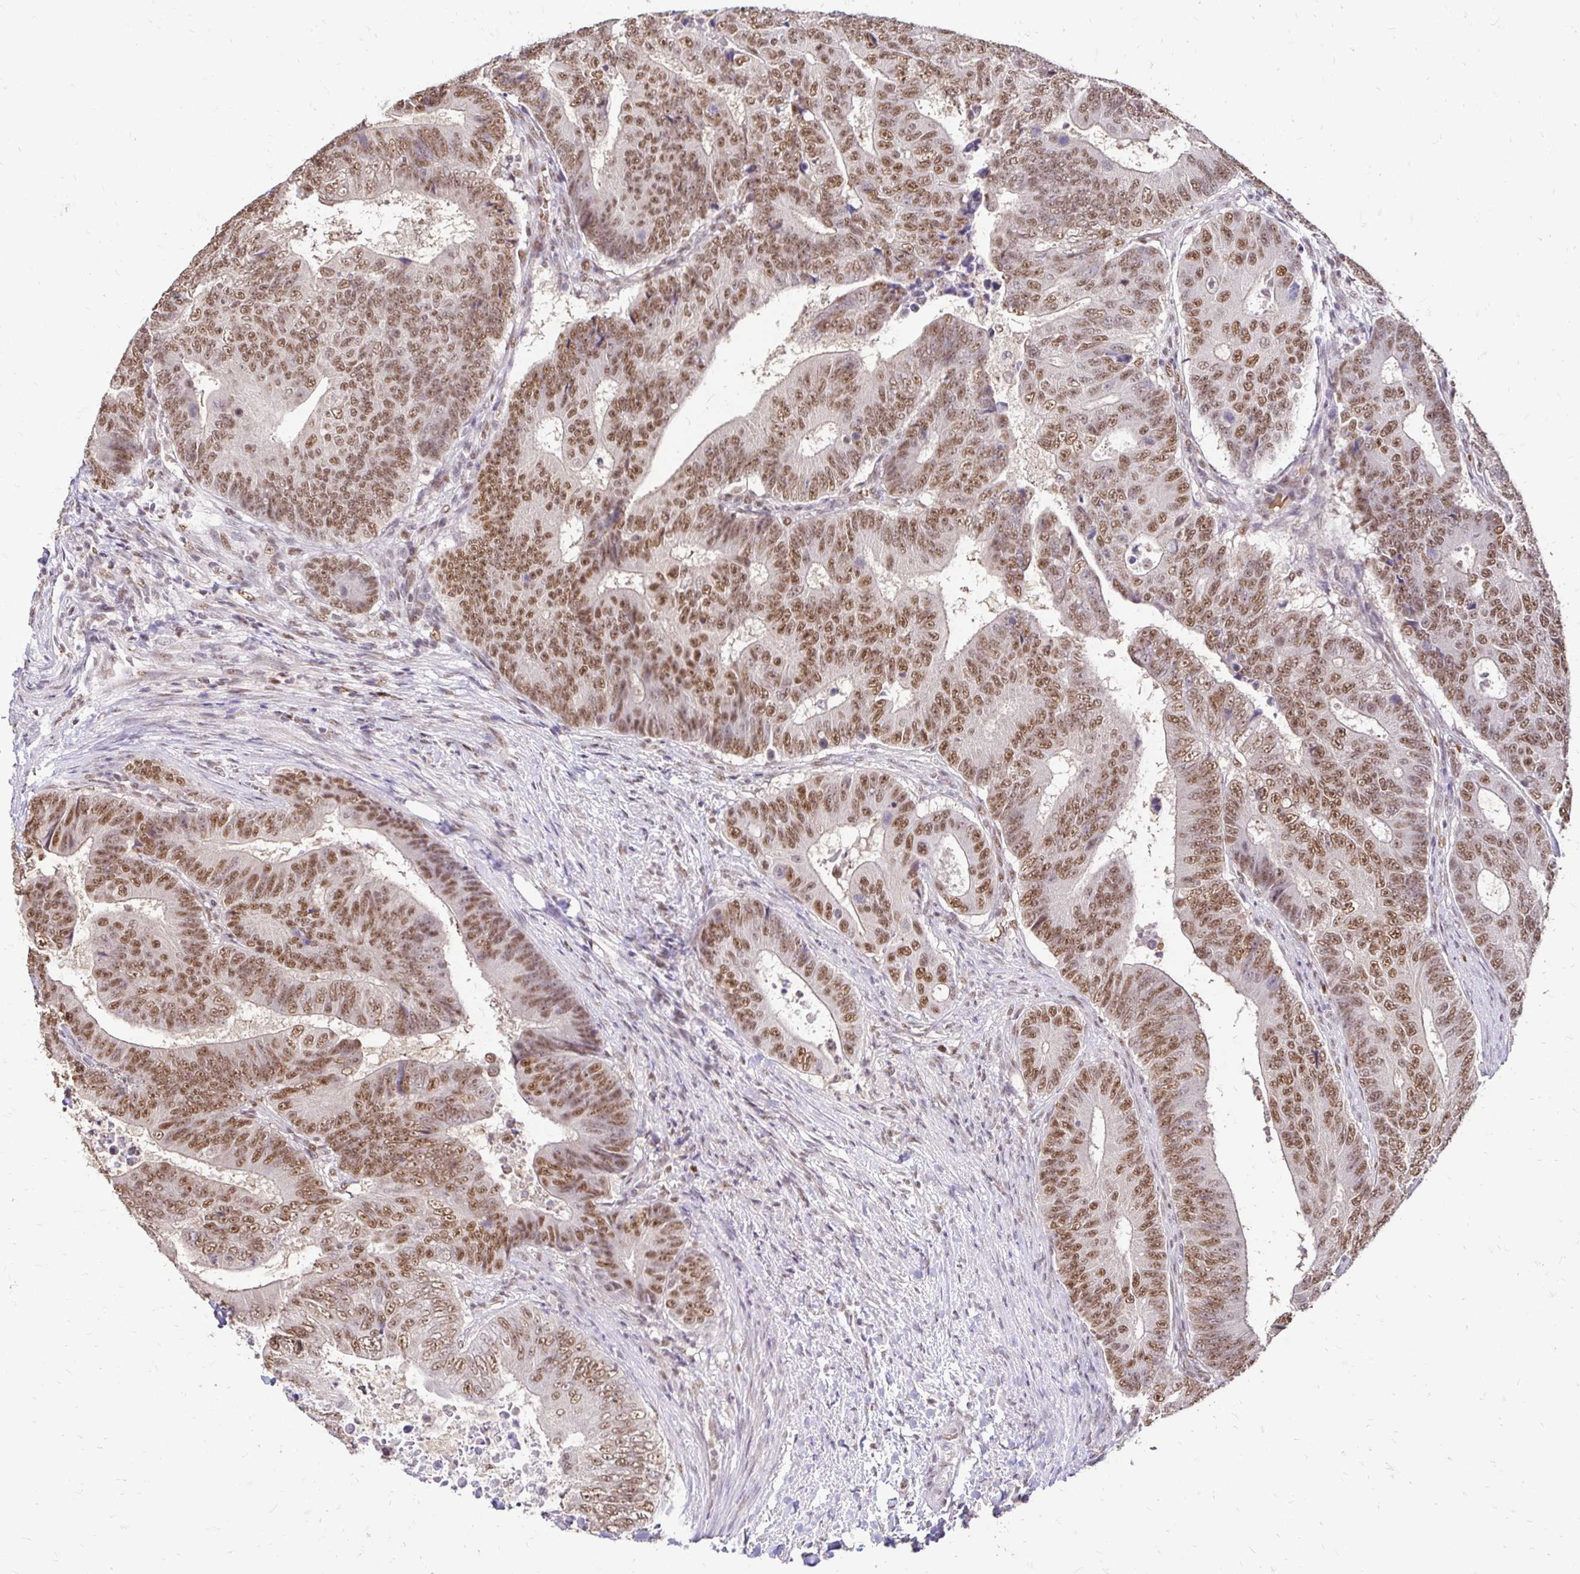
{"staining": {"intensity": "moderate", "quantity": ">75%", "location": "nuclear"}, "tissue": "colorectal cancer", "cell_type": "Tumor cells", "image_type": "cancer", "snomed": [{"axis": "morphology", "description": "Adenocarcinoma, NOS"}, {"axis": "topography", "description": "Colon"}], "caption": "Protein staining demonstrates moderate nuclear expression in approximately >75% of tumor cells in colorectal cancer.", "gene": "RIMS4", "patient": {"sex": "female", "age": 48}}